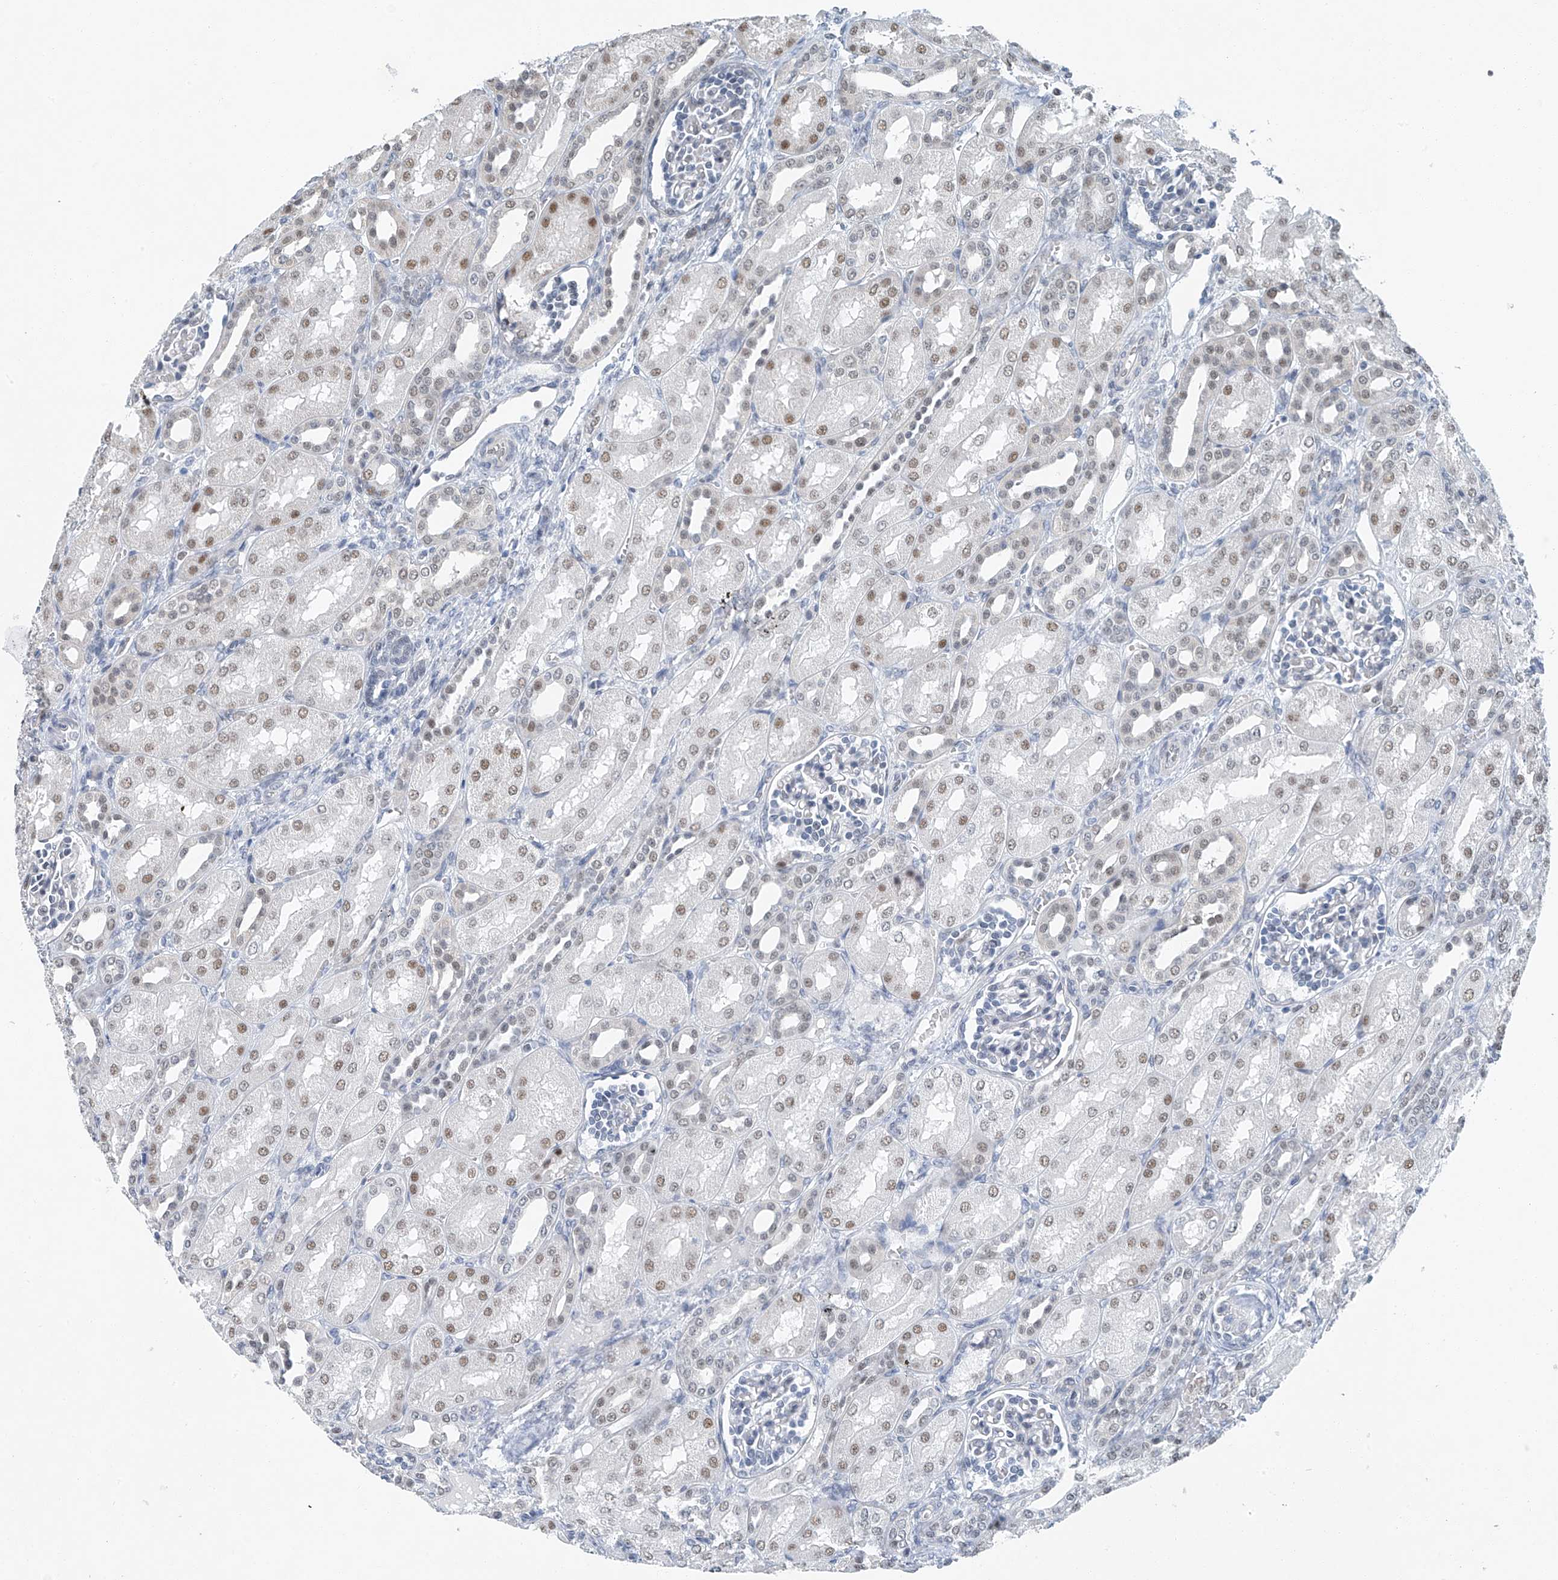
{"staining": {"intensity": "negative", "quantity": "none", "location": "none"}, "tissue": "kidney", "cell_type": "Cells in glomeruli", "image_type": "normal", "snomed": [{"axis": "morphology", "description": "Normal tissue, NOS"}, {"axis": "morphology", "description": "Neoplasm, malignant, NOS"}, {"axis": "topography", "description": "Kidney"}], "caption": "DAB immunohistochemical staining of normal kidney displays no significant staining in cells in glomeruli. Brightfield microscopy of immunohistochemistry (IHC) stained with DAB (brown) and hematoxylin (blue), captured at high magnification.", "gene": "TAF8", "patient": {"sex": "female", "age": 1}}